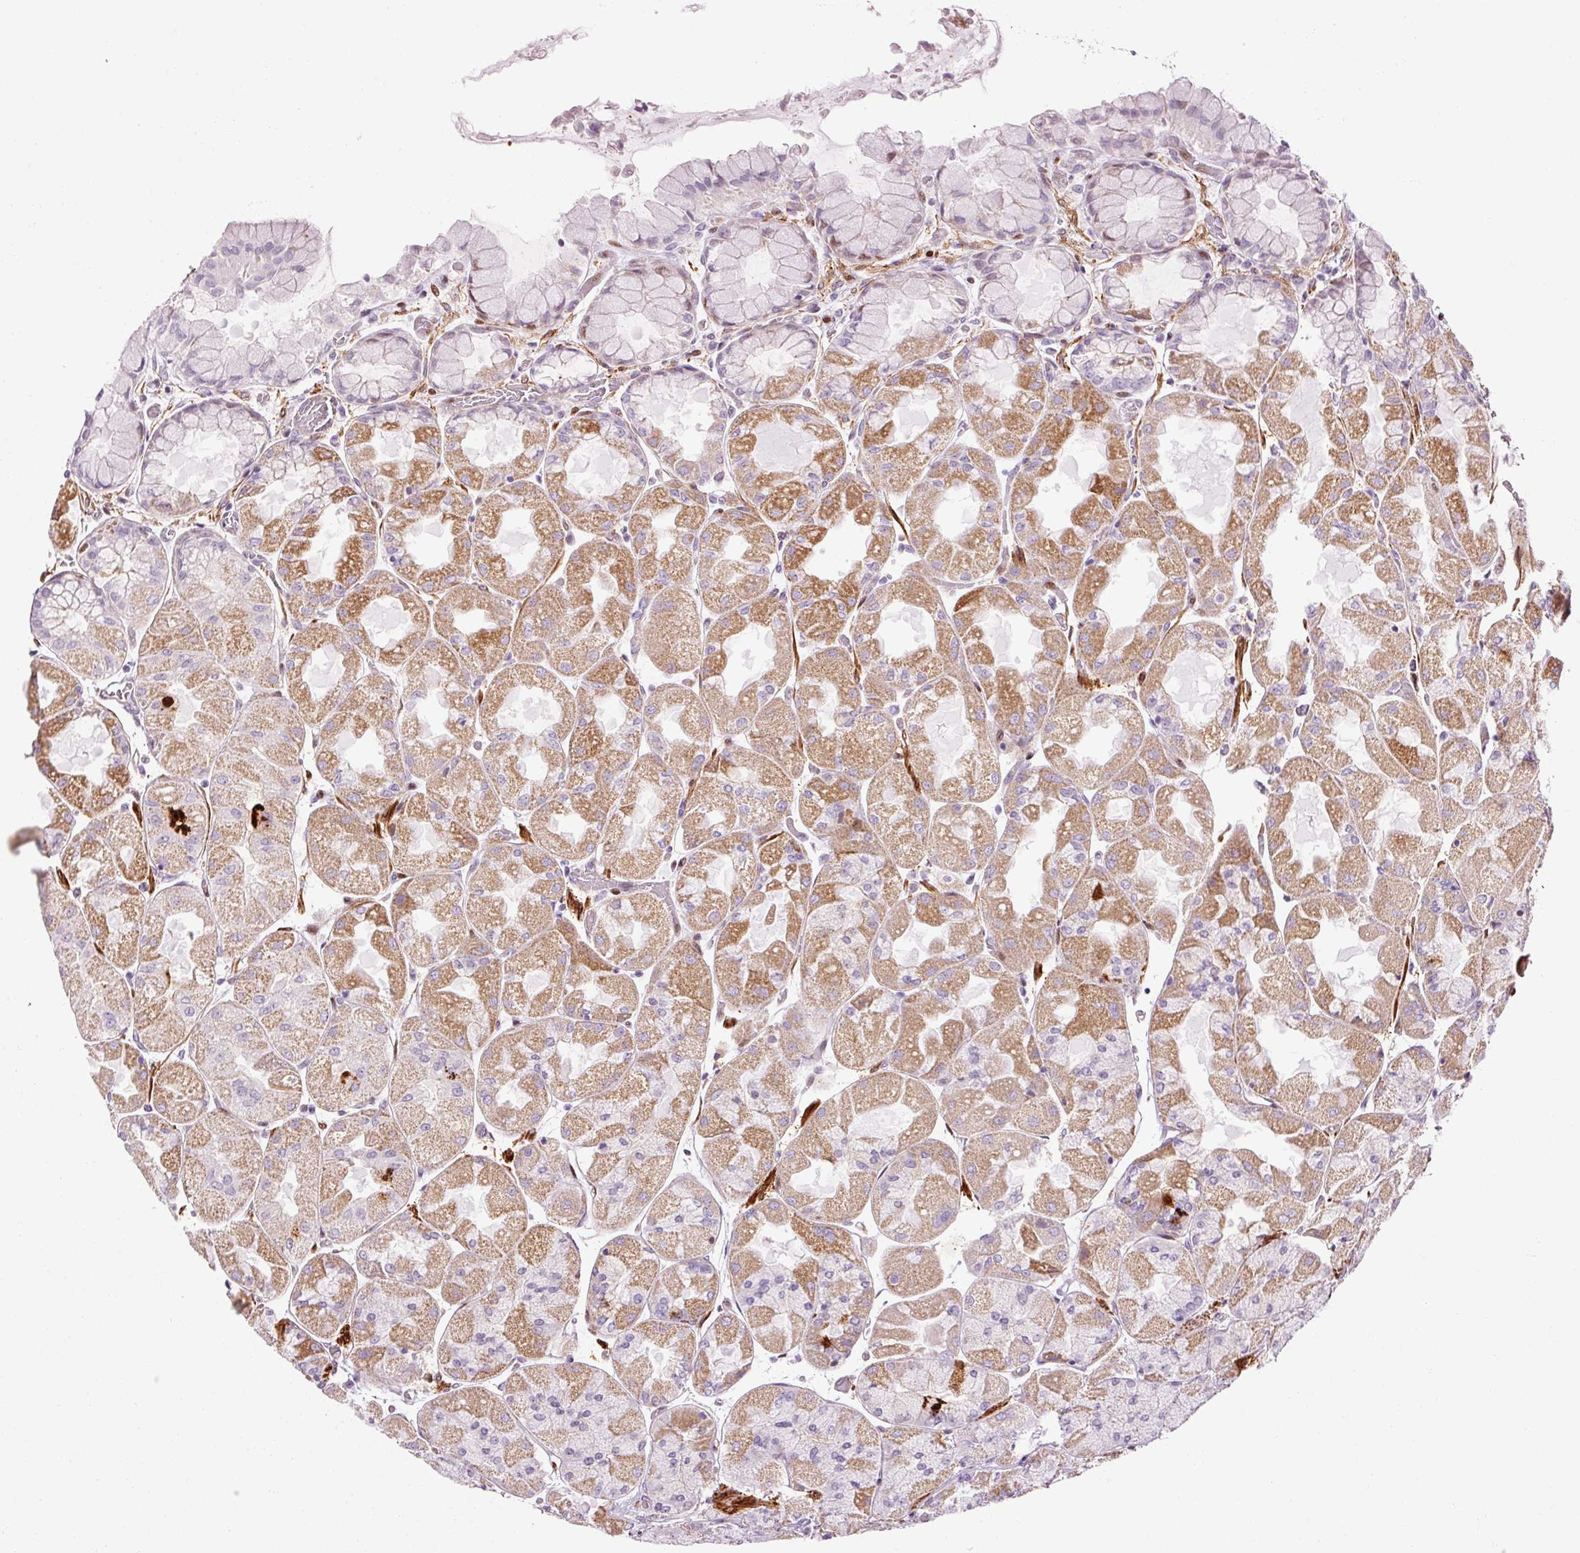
{"staining": {"intensity": "moderate", "quantity": "25%-75%", "location": "cytoplasmic/membranous,nuclear"}, "tissue": "stomach", "cell_type": "Glandular cells", "image_type": "normal", "snomed": [{"axis": "morphology", "description": "Normal tissue, NOS"}, {"axis": "topography", "description": "Stomach"}], "caption": "Immunohistochemical staining of unremarkable stomach reveals medium levels of moderate cytoplasmic/membranous,nuclear positivity in approximately 25%-75% of glandular cells. (DAB (3,3'-diaminobenzidine) IHC with brightfield microscopy, high magnification).", "gene": "ANKRD20A1", "patient": {"sex": "female", "age": 61}}